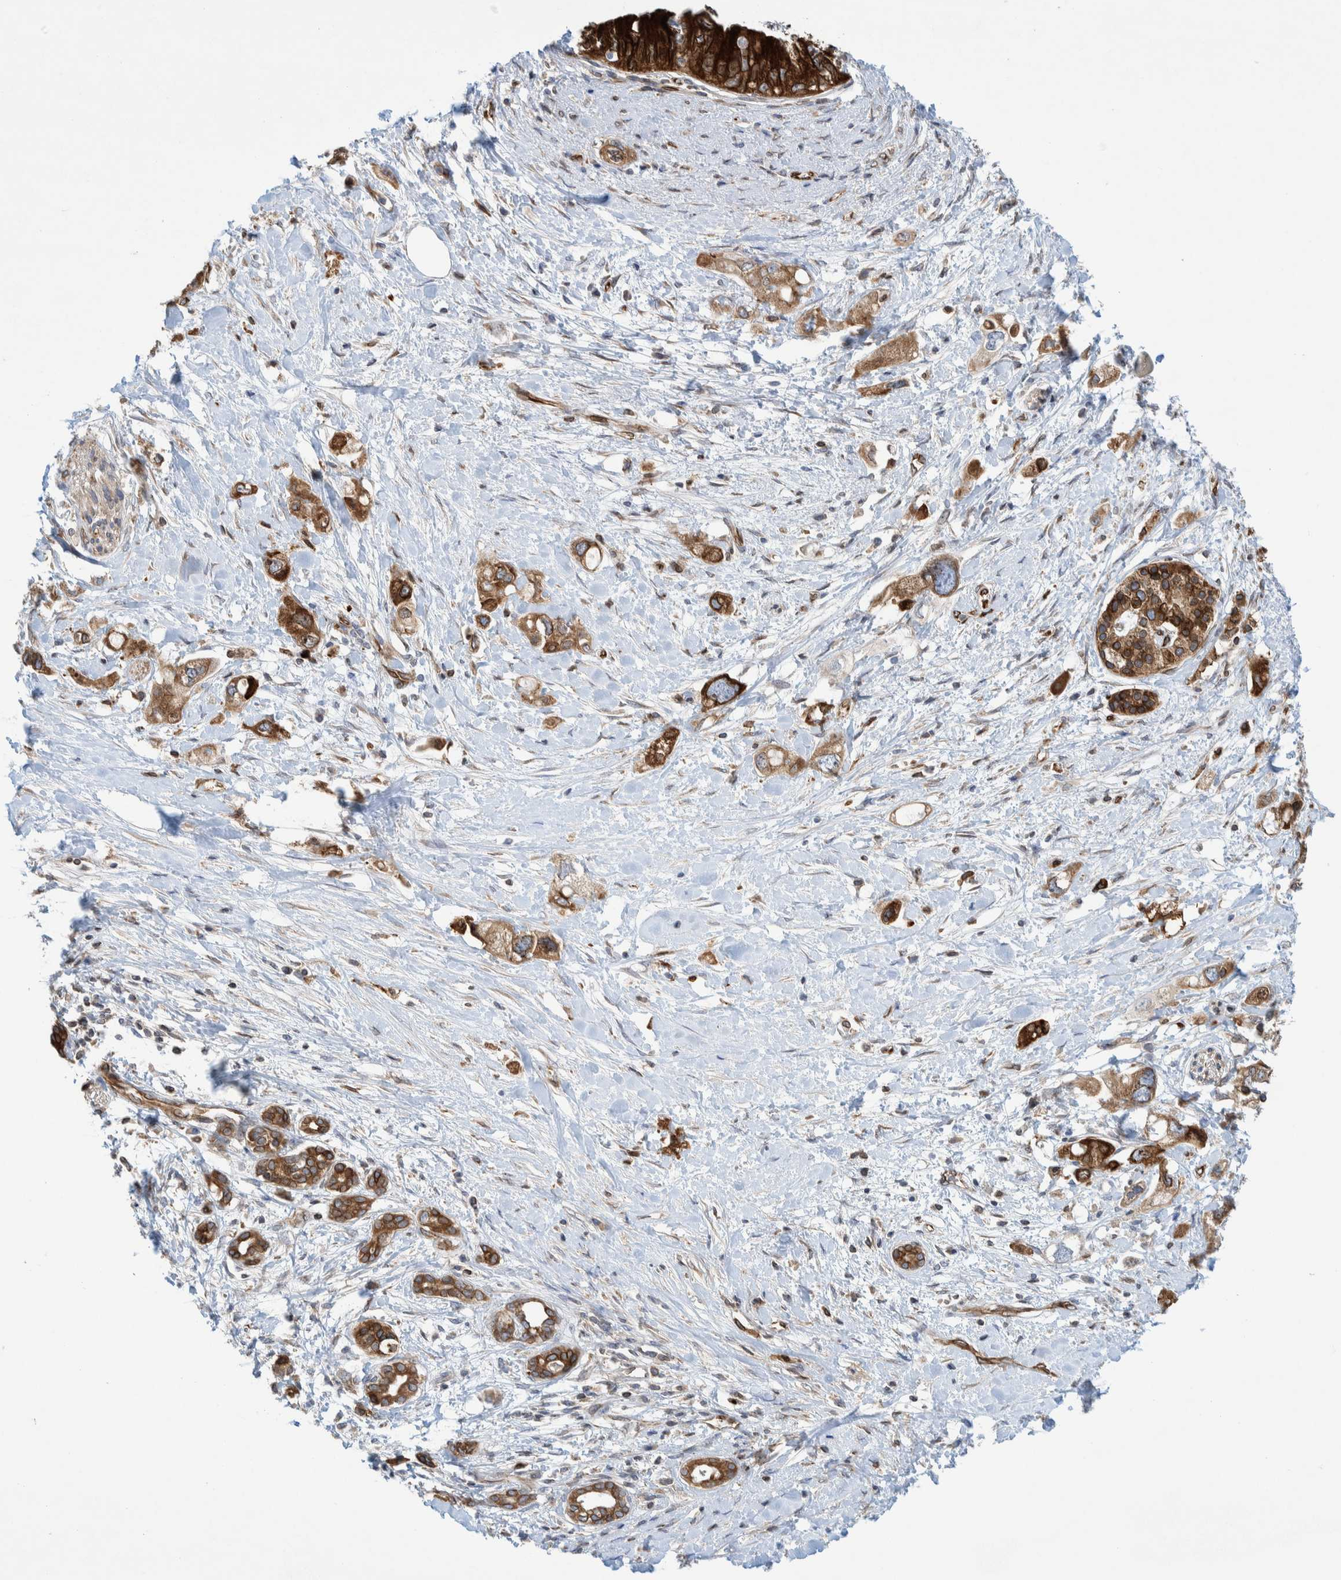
{"staining": {"intensity": "strong", "quantity": ">75%", "location": "cytoplasmic/membranous"}, "tissue": "pancreatic cancer", "cell_type": "Tumor cells", "image_type": "cancer", "snomed": [{"axis": "morphology", "description": "Adenocarcinoma, NOS"}, {"axis": "topography", "description": "Pancreas"}], "caption": "Pancreatic cancer (adenocarcinoma) was stained to show a protein in brown. There is high levels of strong cytoplasmic/membranous positivity in about >75% of tumor cells. The staining was performed using DAB (3,3'-diaminobenzidine) to visualize the protein expression in brown, while the nuclei were stained in blue with hematoxylin (Magnification: 20x).", "gene": "THEM6", "patient": {"sex": "female", "age": 56}}